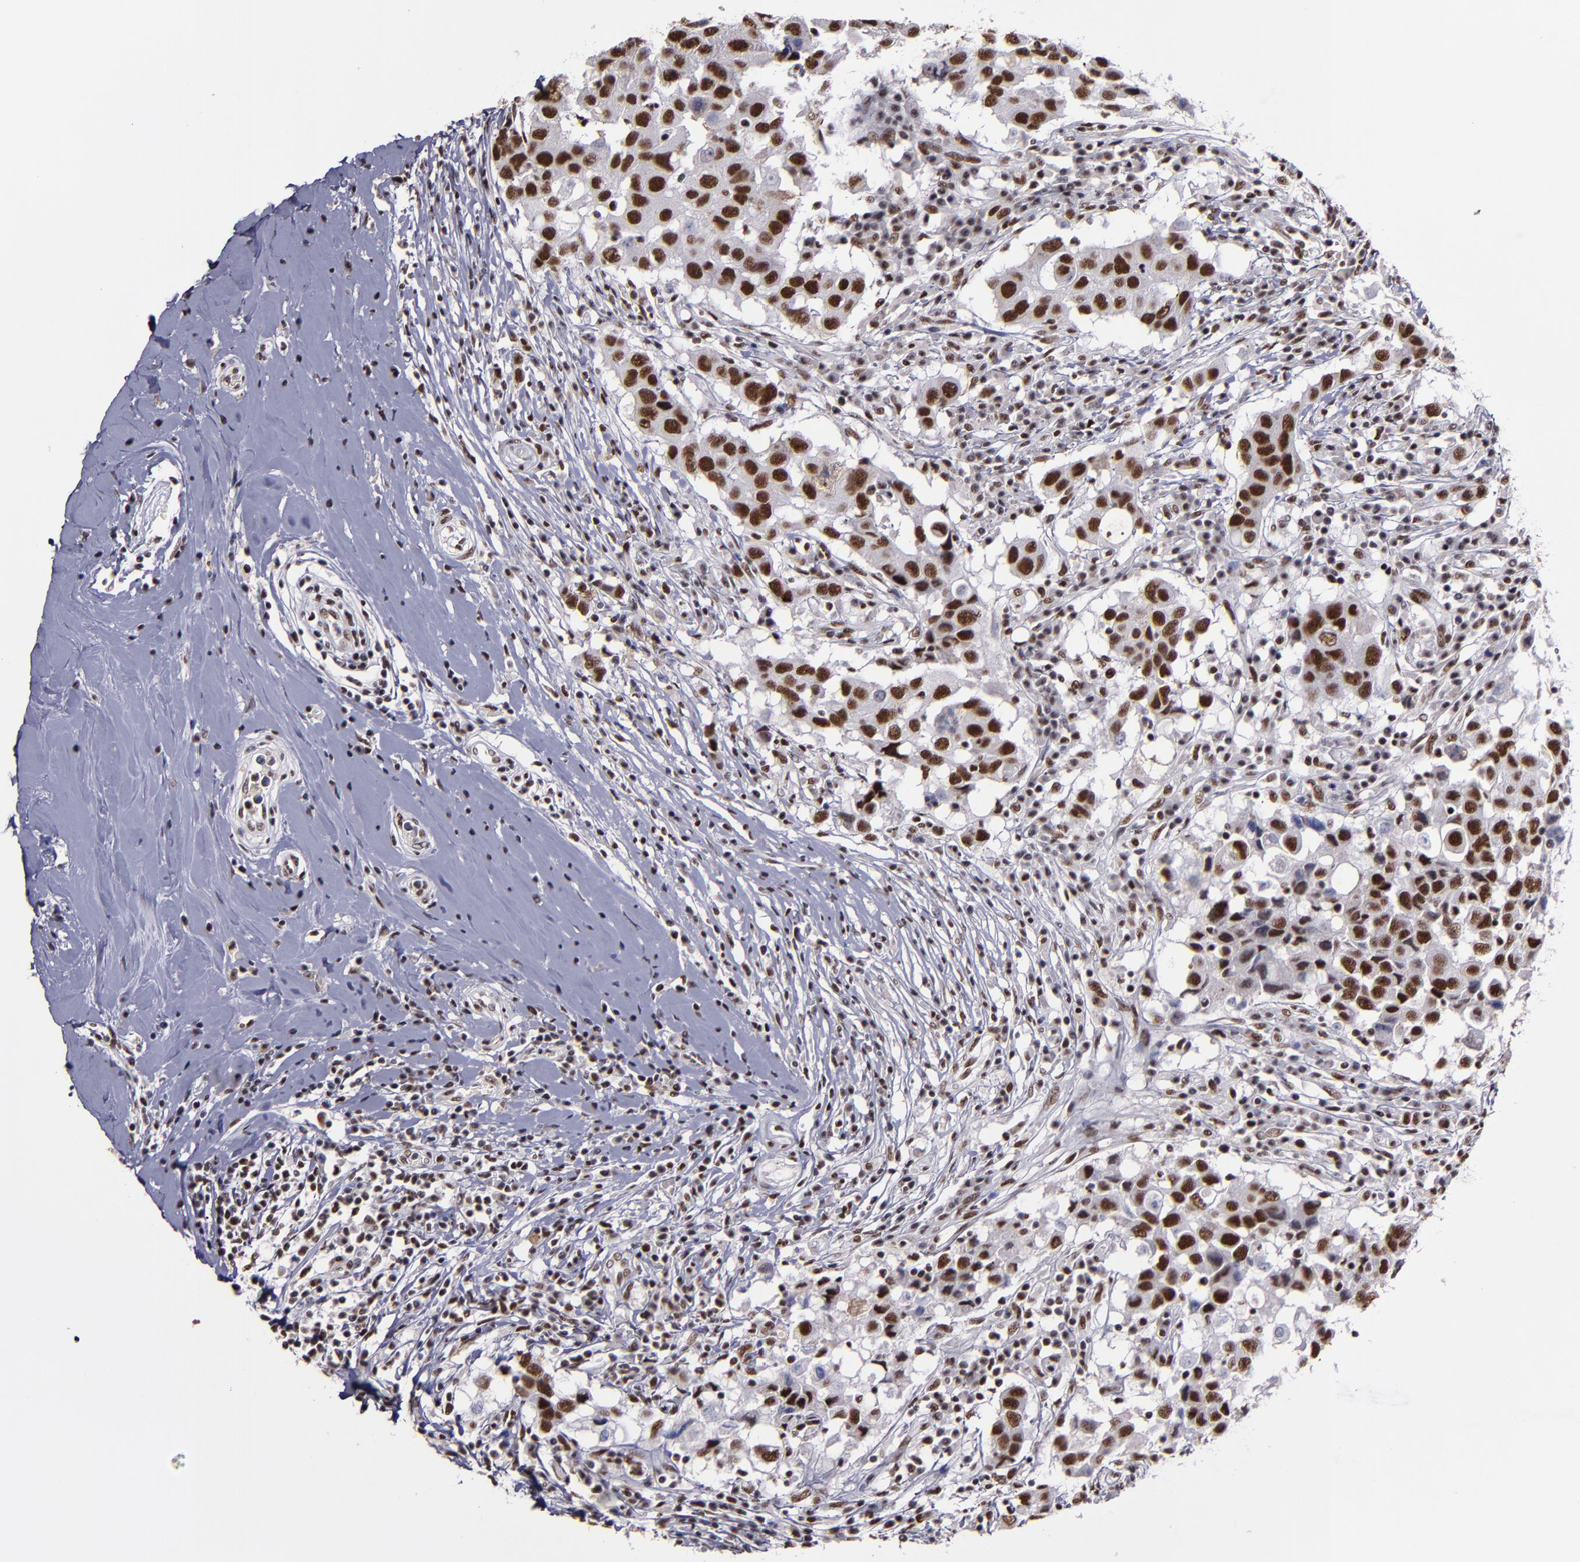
{"staining": {"intensity": "strong", "quantity": ">75%", "location": "nuclear"}, "tissue": "breast cancer", "cell_type": "Tumor cells", "image_type": "cancer", "snomed": [{"axis": "morphology", "description": "Duct carcinoma"}, {"axis": "topography", "description": "Breast"}], "caption": "A photomicrograph showing strong nuclear positivity in approximately >75% of tumor cells in breast cancer, as visualized by brown immunohistochemical staining.", "gene": "PPP4R3A", "patient": {"sex": "female", "age": 27}}